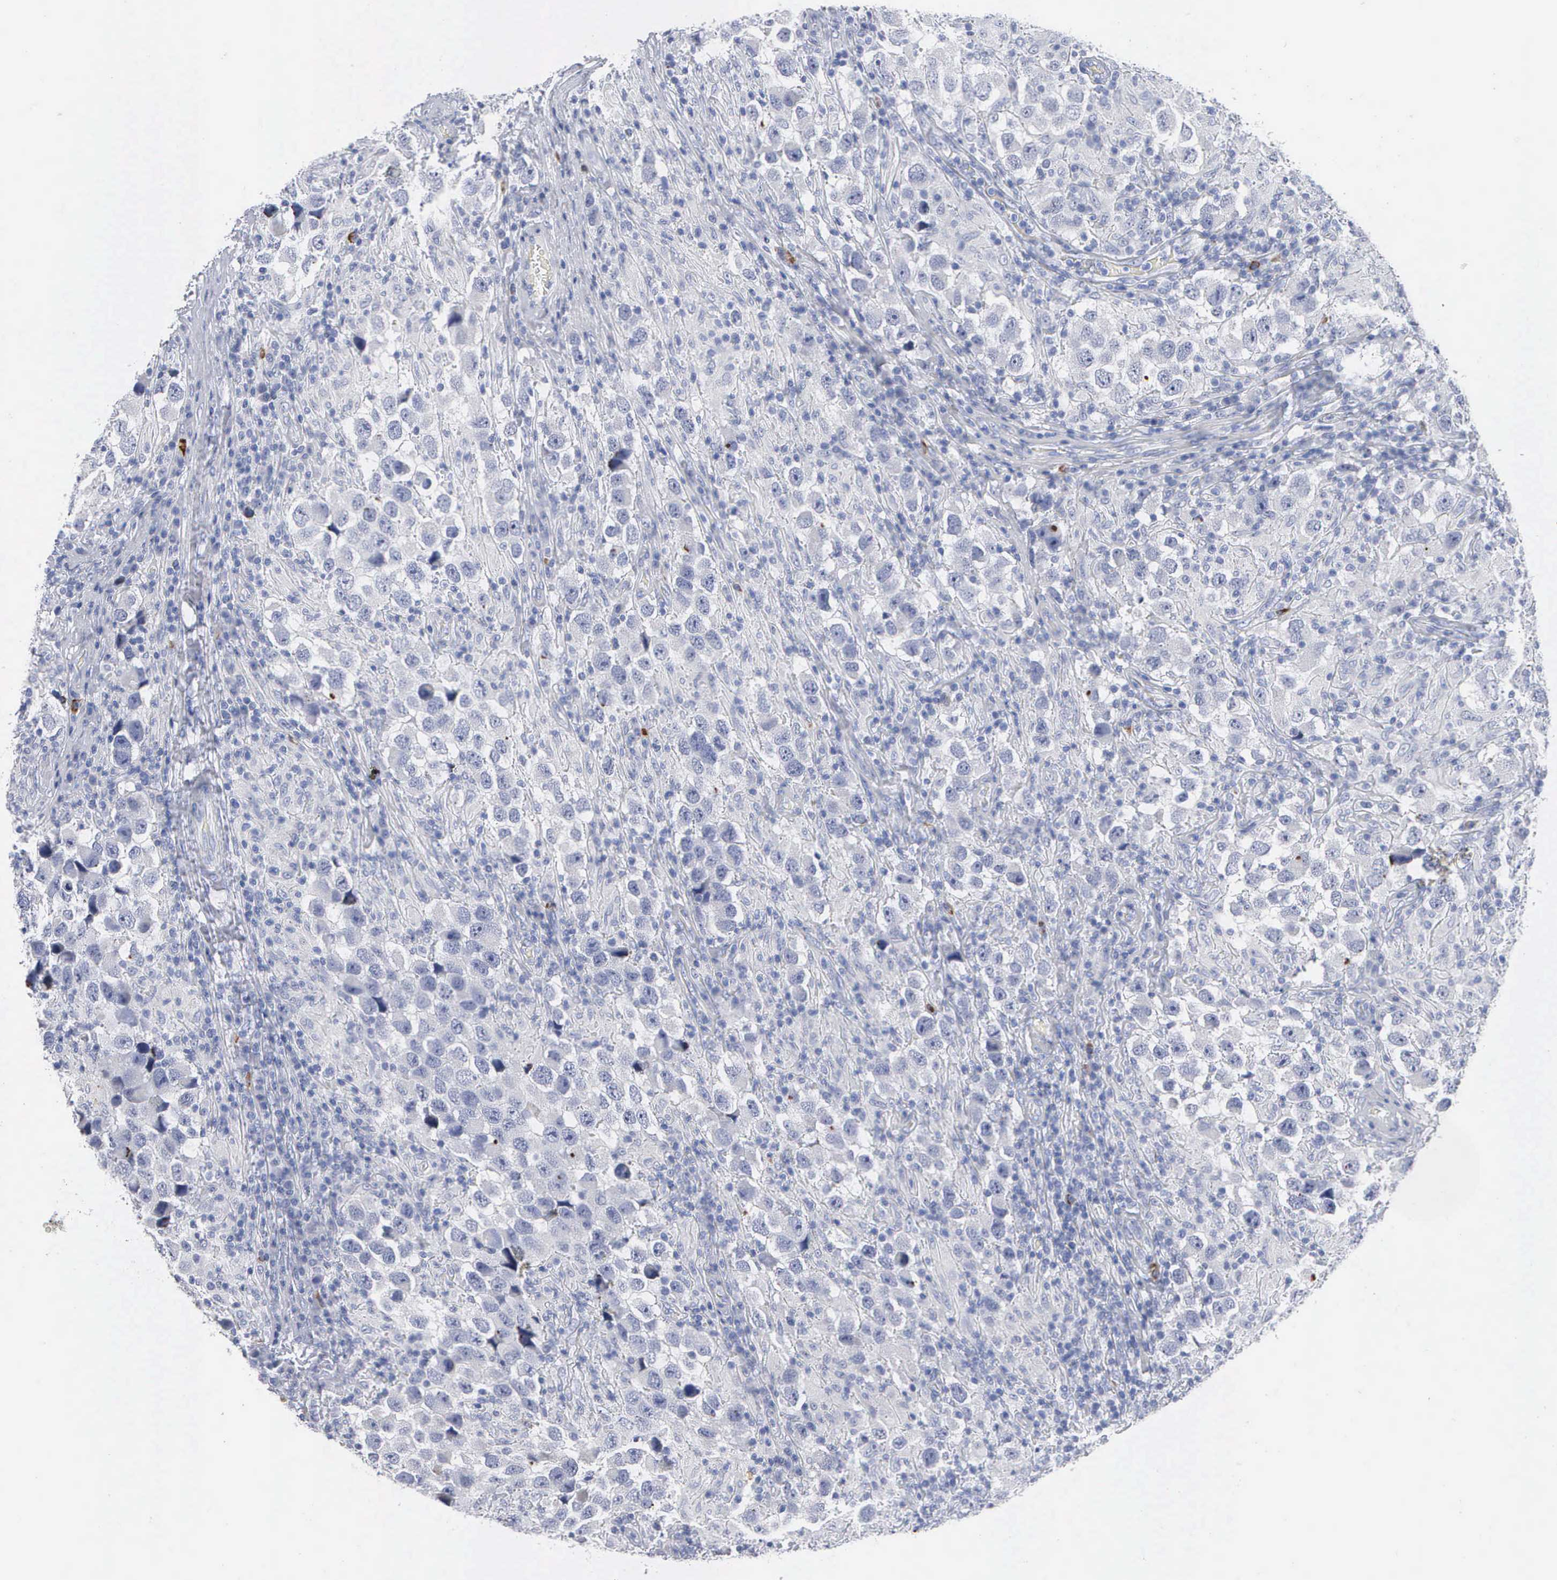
{"staining": {"intensity": "negative", "quantity": "none", "location": "none"}, "tissue": "testis cancer", "cell_type": "Tumor cells", "image_type": "cancer", "snomed": [{"axis": "morphology", "description": "Carcinoma, Embryonal, NOS"}, {"axis": "topography", "description": "Testis"}], "caption": "The histopathology image displays no significant staining in tumor cells of testis cancer (embryonal carcinoma). The staining is performed using DAB (3,3'-diaminobenzidine) brown chromogen with nuclei counter-stained in using hematoxylin.", "gene": "ASPHD2", "patient": {"sex": "male", "age": 21}}